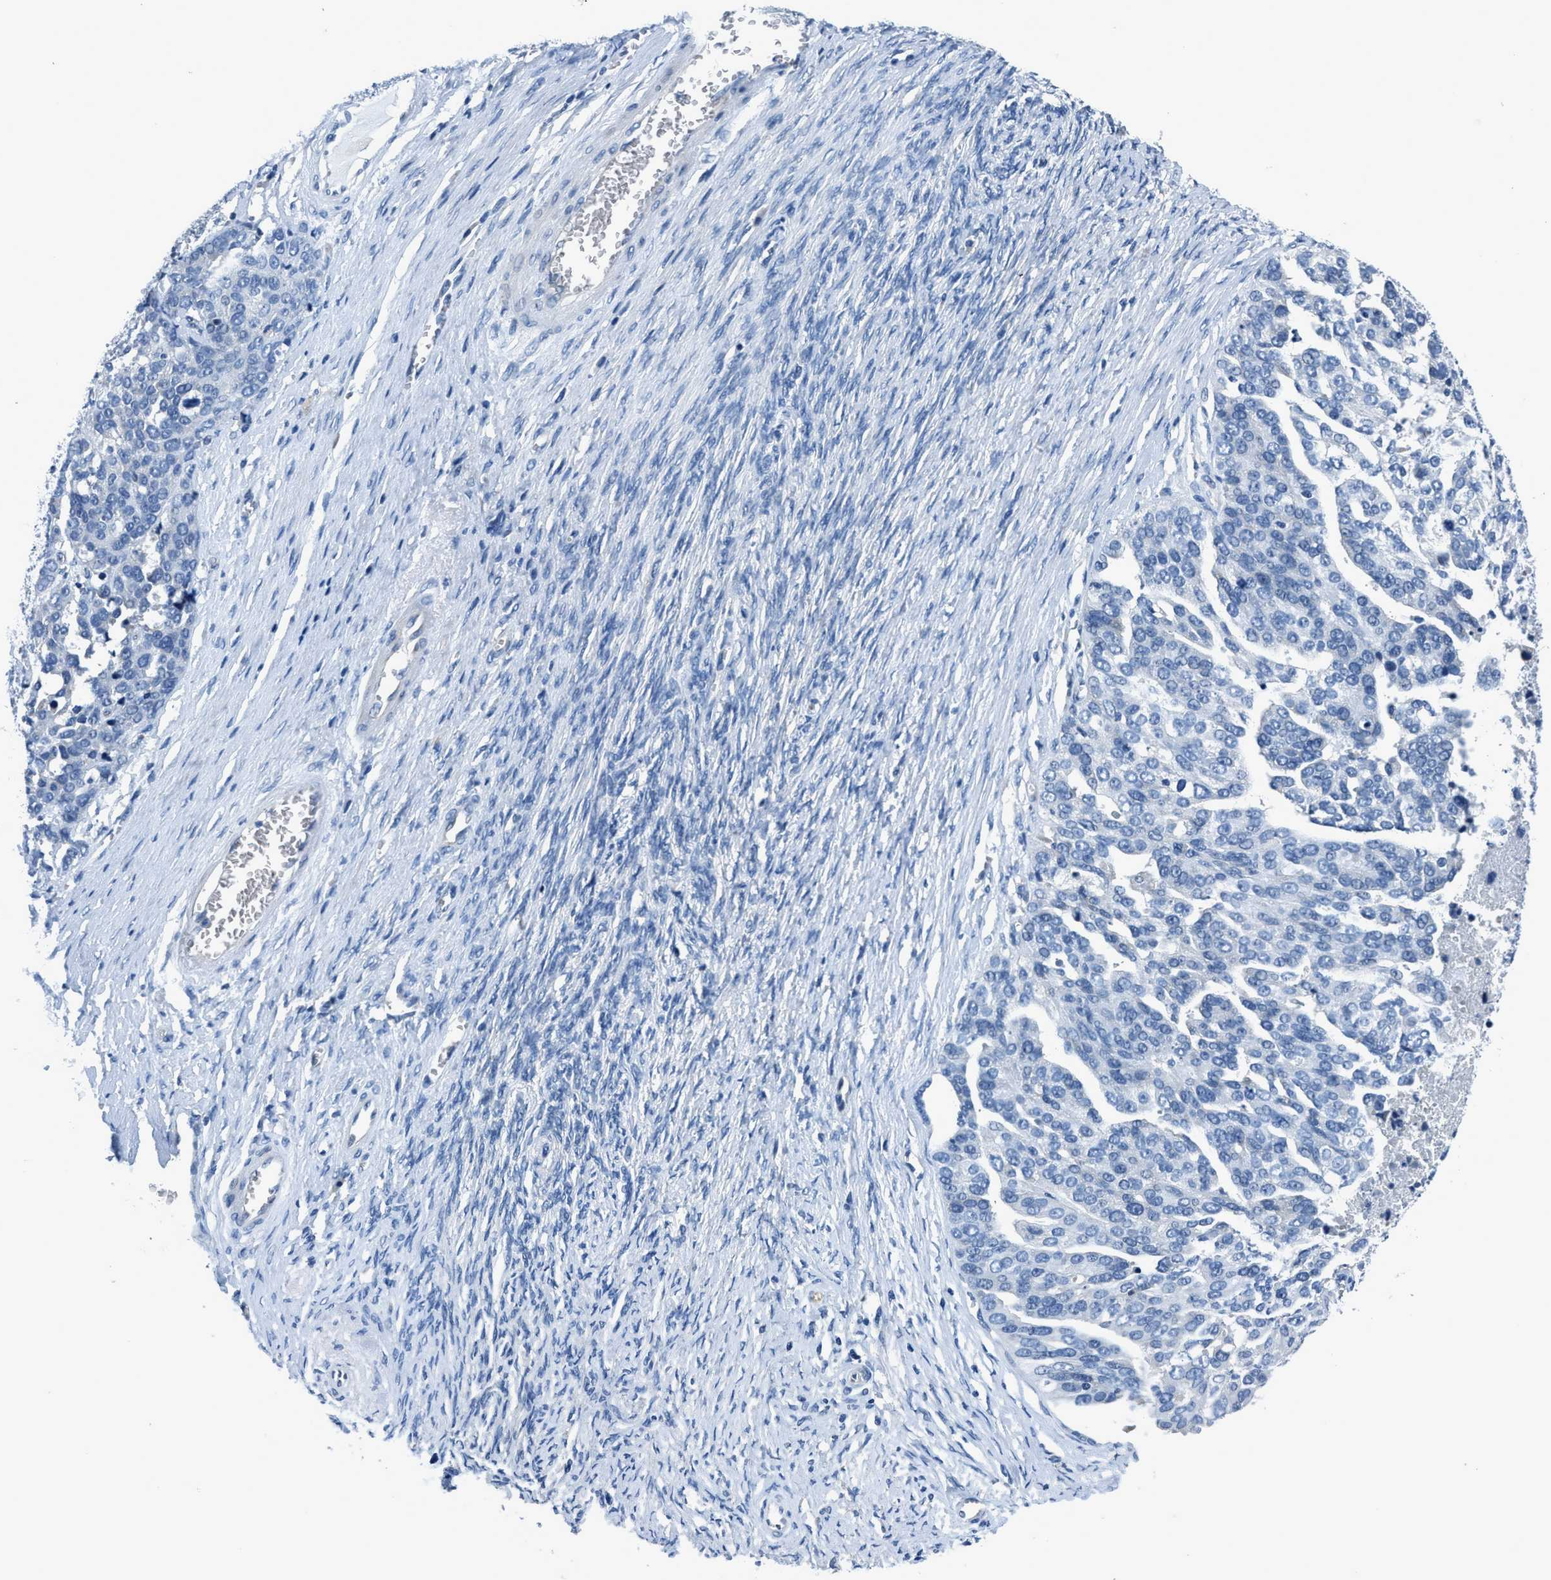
{"staining": {"intensity": "negative", "quantity": "none", "location": "none"}, "tissue": "ovarian cancer", "cell_type": "Tumor cells", "image_type": "cancer", "snomed": [{"axis": "morphology", "description": "Cystadenocarcinoma, serous, NOS"}, {"axis": "topography", "description": "Ovary"}], "caption": "This is a image of immunohistochemistry staining of ovarian serous cystadenocarcinoma, which shows no expression in tumor cells.", "gene": "GJA3", "patient": {"sex": "female", "age": 44}}